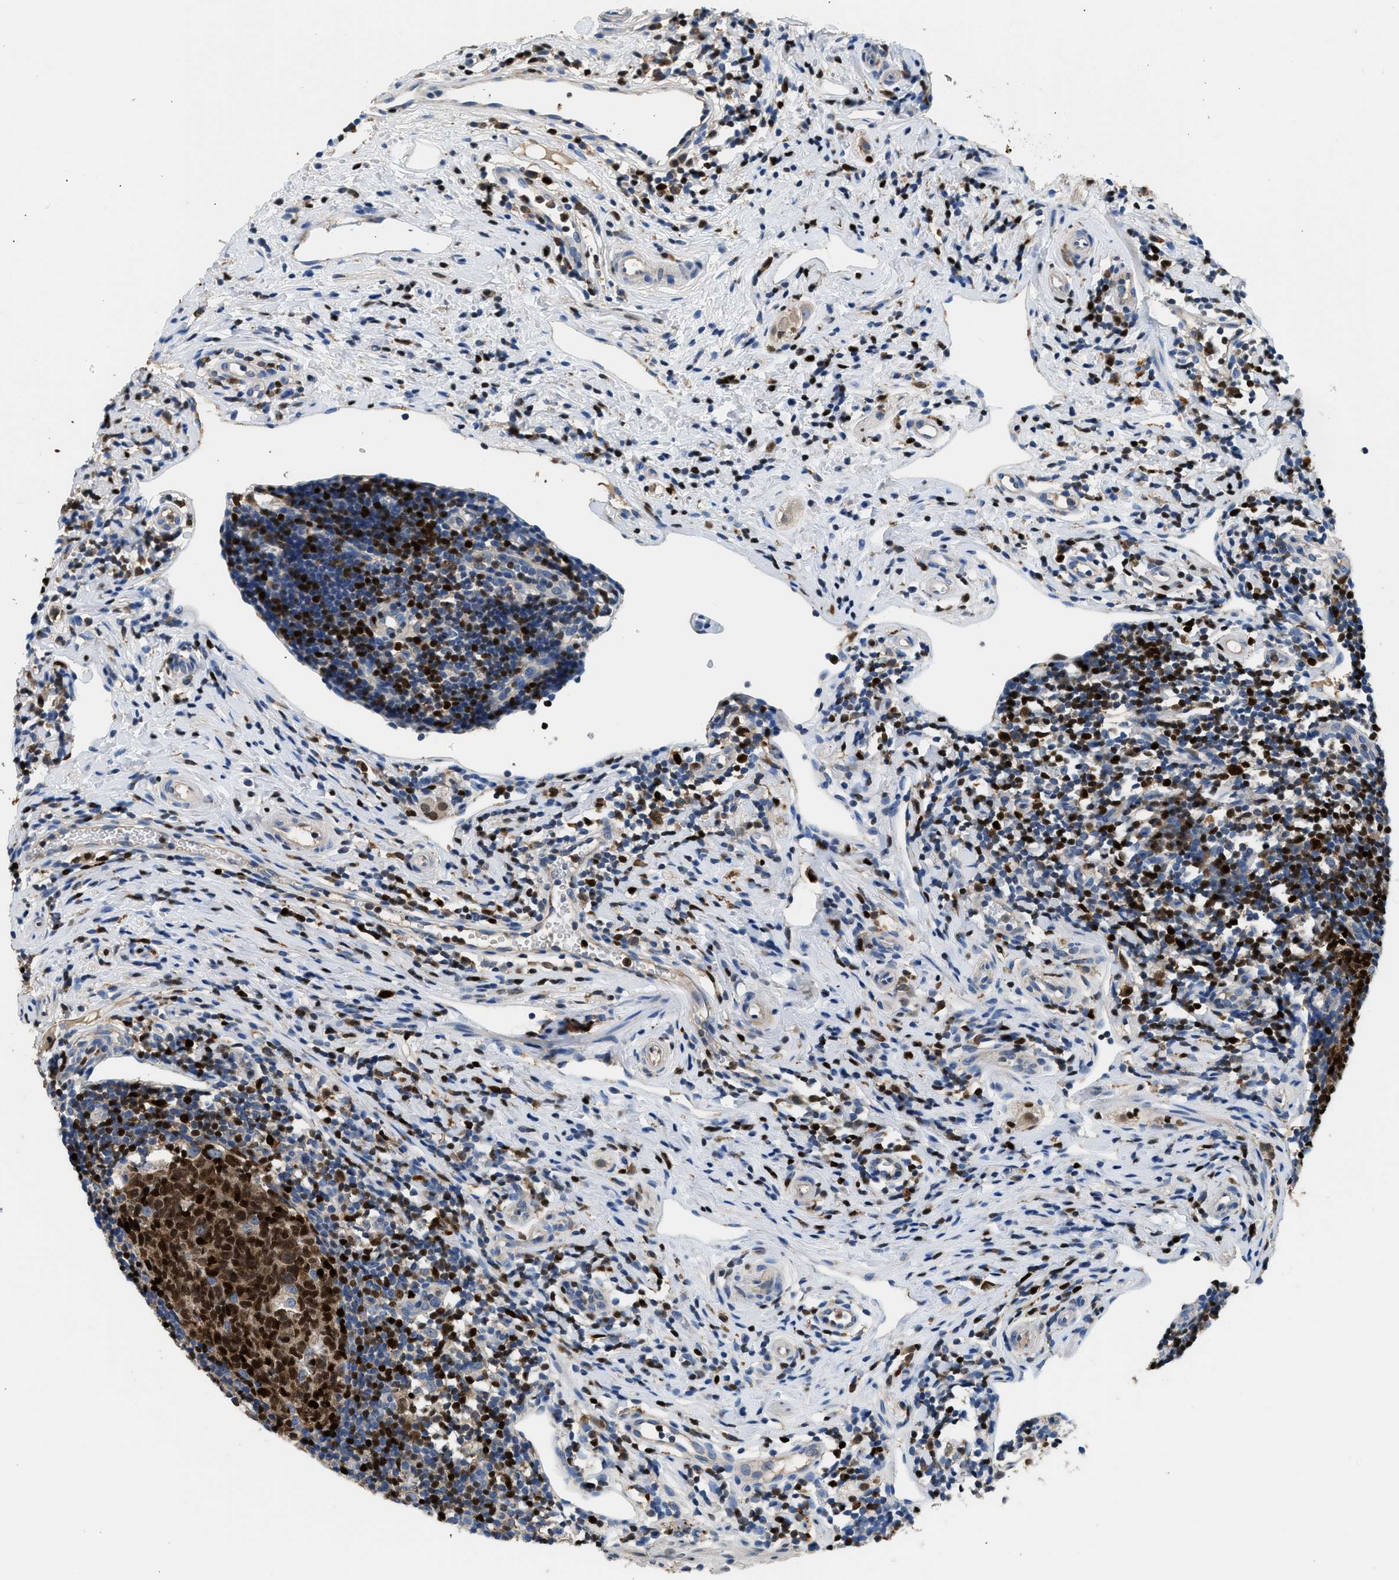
{"staining": {"intensity": "strong", "quantity": "25%-75%", "location": "cytoplasmic/membranous,nuclear"}, "tissue": "appendix", "cell_type": "Glandular cells", "image_type": "normal", "snomed": [{"axis": "morphology", "description": "Normal tissue, NOS"}, {"axis": "topography", "description": "Appendix"}], "caption": "A high-resolution micrograph shows immunohistochemistry staining of unremarkable appendix, which shows strong cytoplasmic/membranous,nuclear expression in approximately 25%-75% of glandular cells. Nuclei are stained in blue.", "gene": "TOX", "patient": {"sex": "female", "age": 20}}